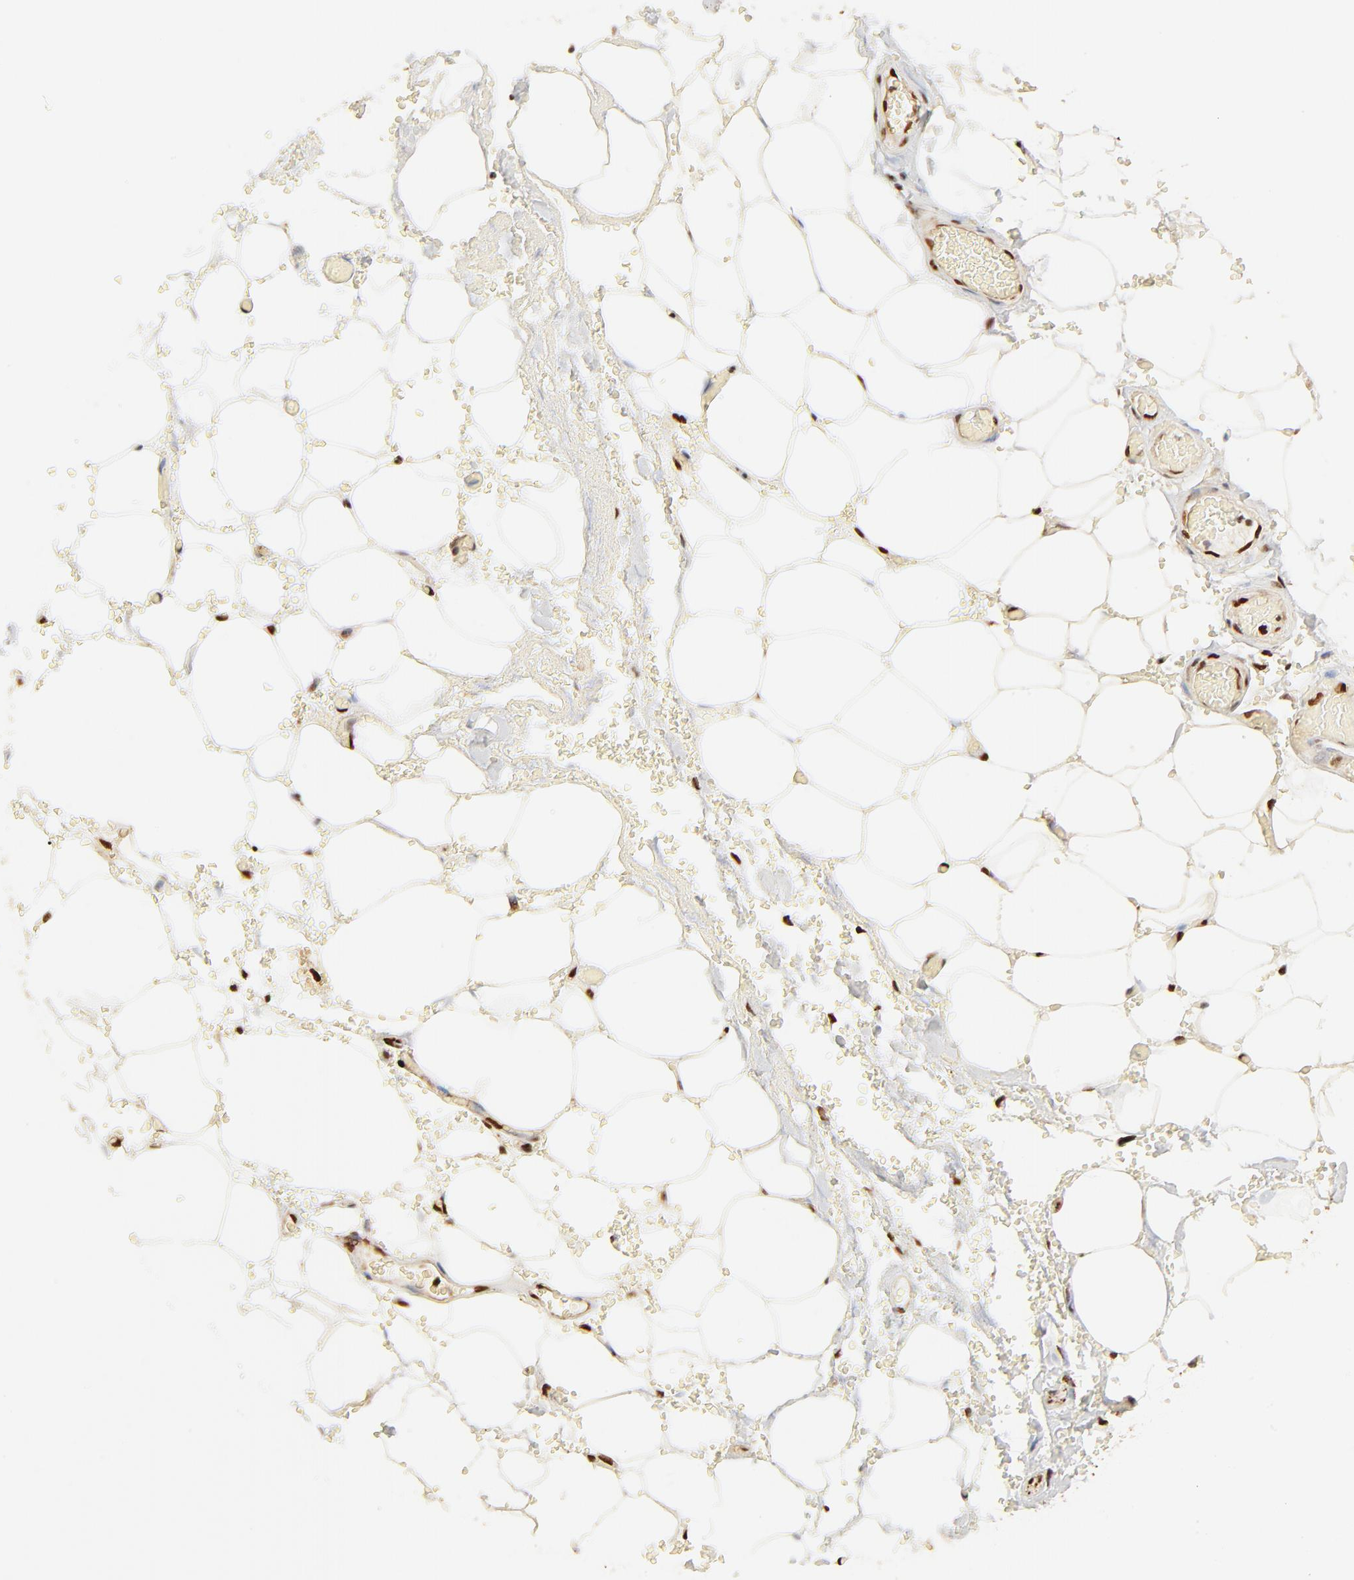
{"staining": {"intensity": "strong", "quantity": ">75%", "location": "cytoplasmic/membranous,nuclear"}, "tissue": "adipose tissue", "cell_type": "Adipocytes", "image_type": "normal", "snomed": [{"axis": "morphology", "description": "Normal tissue, NOS"}, {"axis": "morphology", "description": "Cholangiocarcinoma"}, {"axis": "topography", "description": "Liver"}, {"axis": "topography", "description": "Peripheral nerve tissue"}], "caption": "Immunohistochemical staining of benign adipose tissue reveals strong cytoplasmic/membranous,nuclear protein positivity in approximately >75% of adipocytes. (DAB (3,3'-diaminobenzidine) IHC with brightfield microscopy, high magnification).", "gene": "FAM50A", "patient": {"sex": "male", "age": 50}}